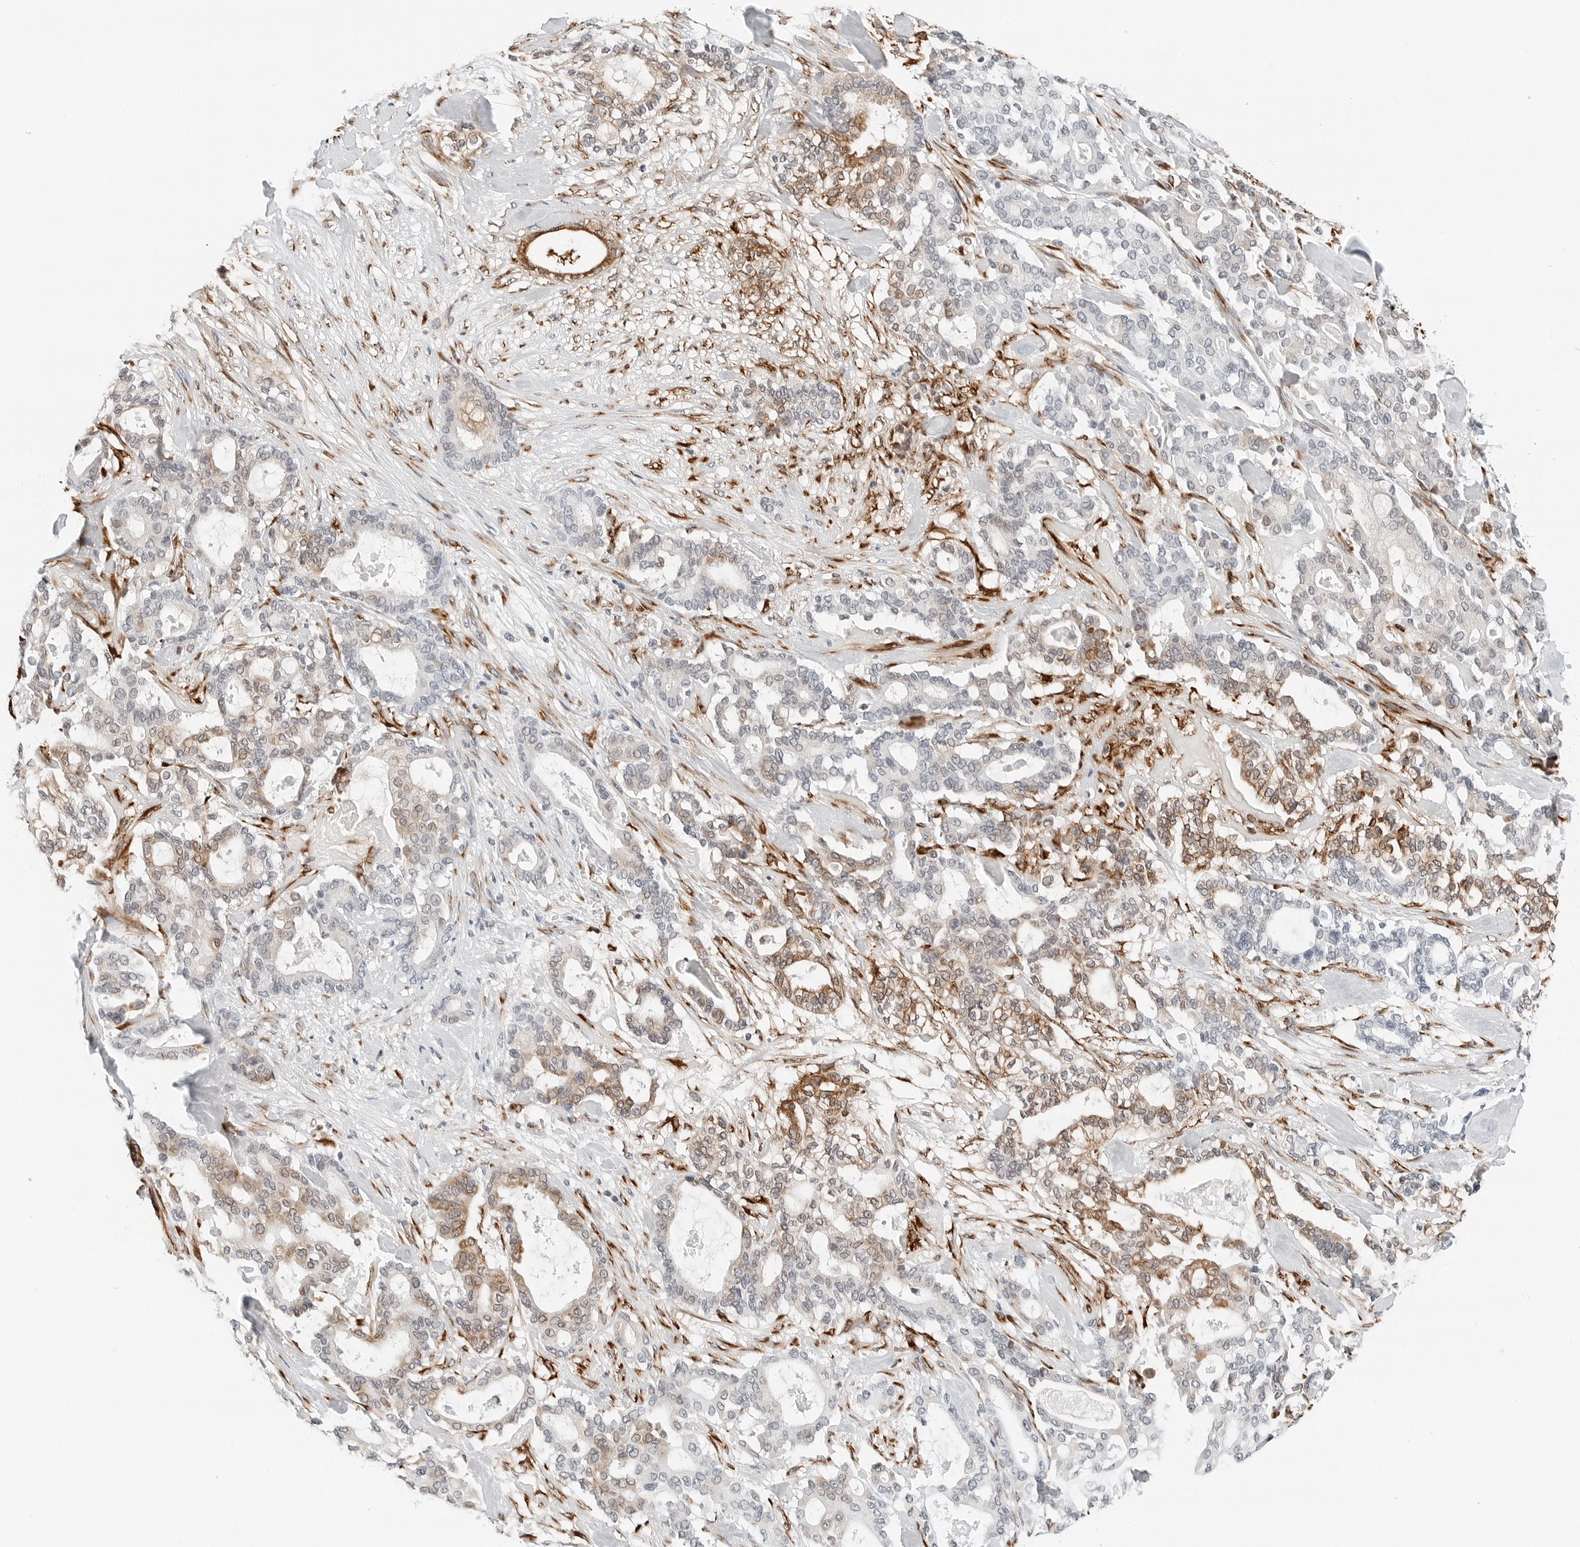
{"staining": {"intensity": "moderate", "quantity": "<25%", "location": "cytoplasmic/membranous"}, "tissue": "pancreatic cancer", "cell_type": "Tumor cells", "image_type": "cancer", "snomed": [{"axis": "morphology", "description": "Adenocarcinoma, NOS"}, {"axis": "topography", "description": "Pancreas"}], "caption": "Immunohistochemical staining of human adenocarcinoma (pancreatic) exhibits low levels of moderate cytoplasmic/membranous protein expression in approximately <25% of tumor cells.", "gene": "P4HA2", "patient": {"sex": "male", "age": 63}}